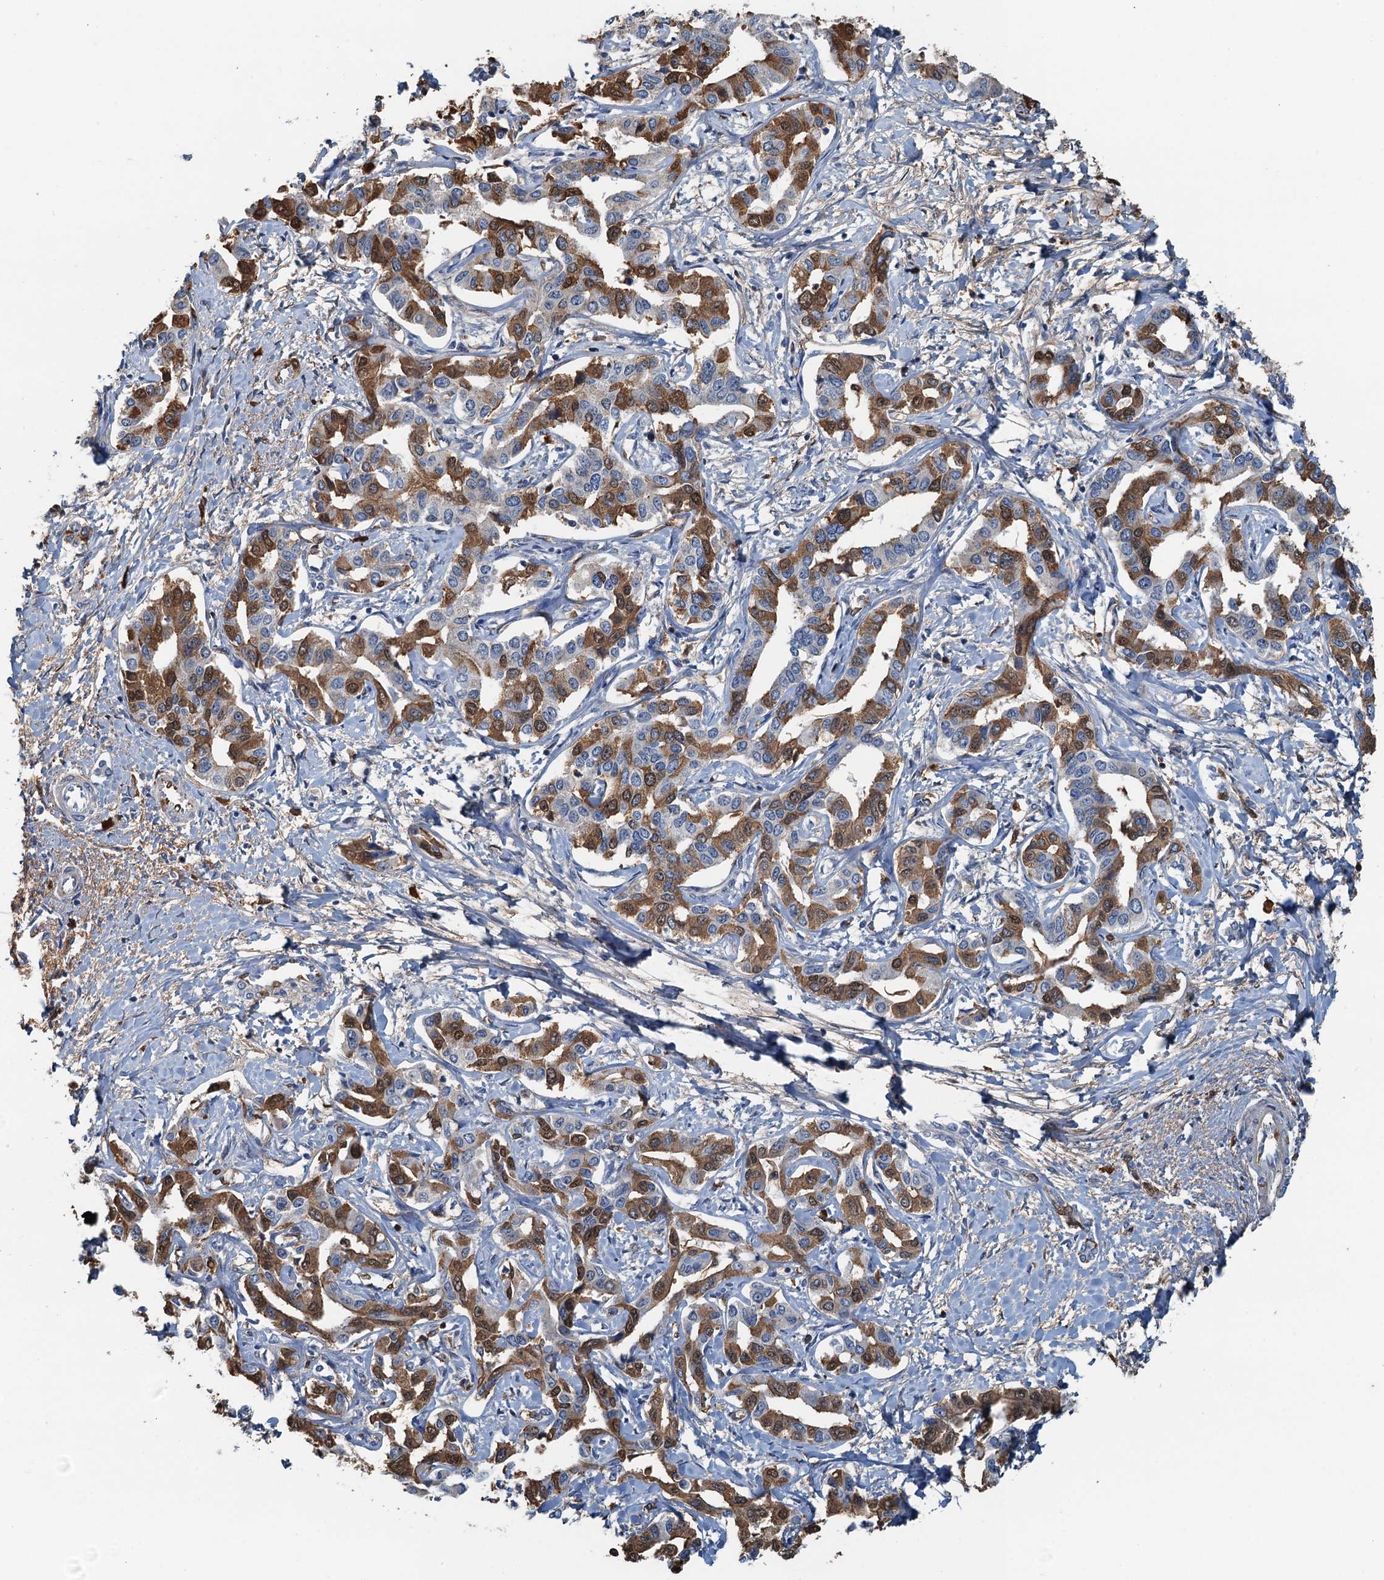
{"staining": {"intensity": "moderate", "quantity": ">75%", "location": "cytoplasmic/membranous"}, "tissue": "liver cancer", "cell_type": "Tumor cells", "image_type": "cancer", "snomed": [{"axis": "morphology", "description": "Cholangiocarcinoma"}, {"axis": "topography", "description": "Liver"}], "caption": "The micrograph displays immunohistochemical staining of cholangiocarcinoma (liver). There is moderate cytoplasmic/membranous staining is identified in about >75% of tumor cells. (brown staining indicates protein expression, while blue staining denotes nuclei).", "gene": "LSM14B", "patient": {"sex": "male", "age": 59}}